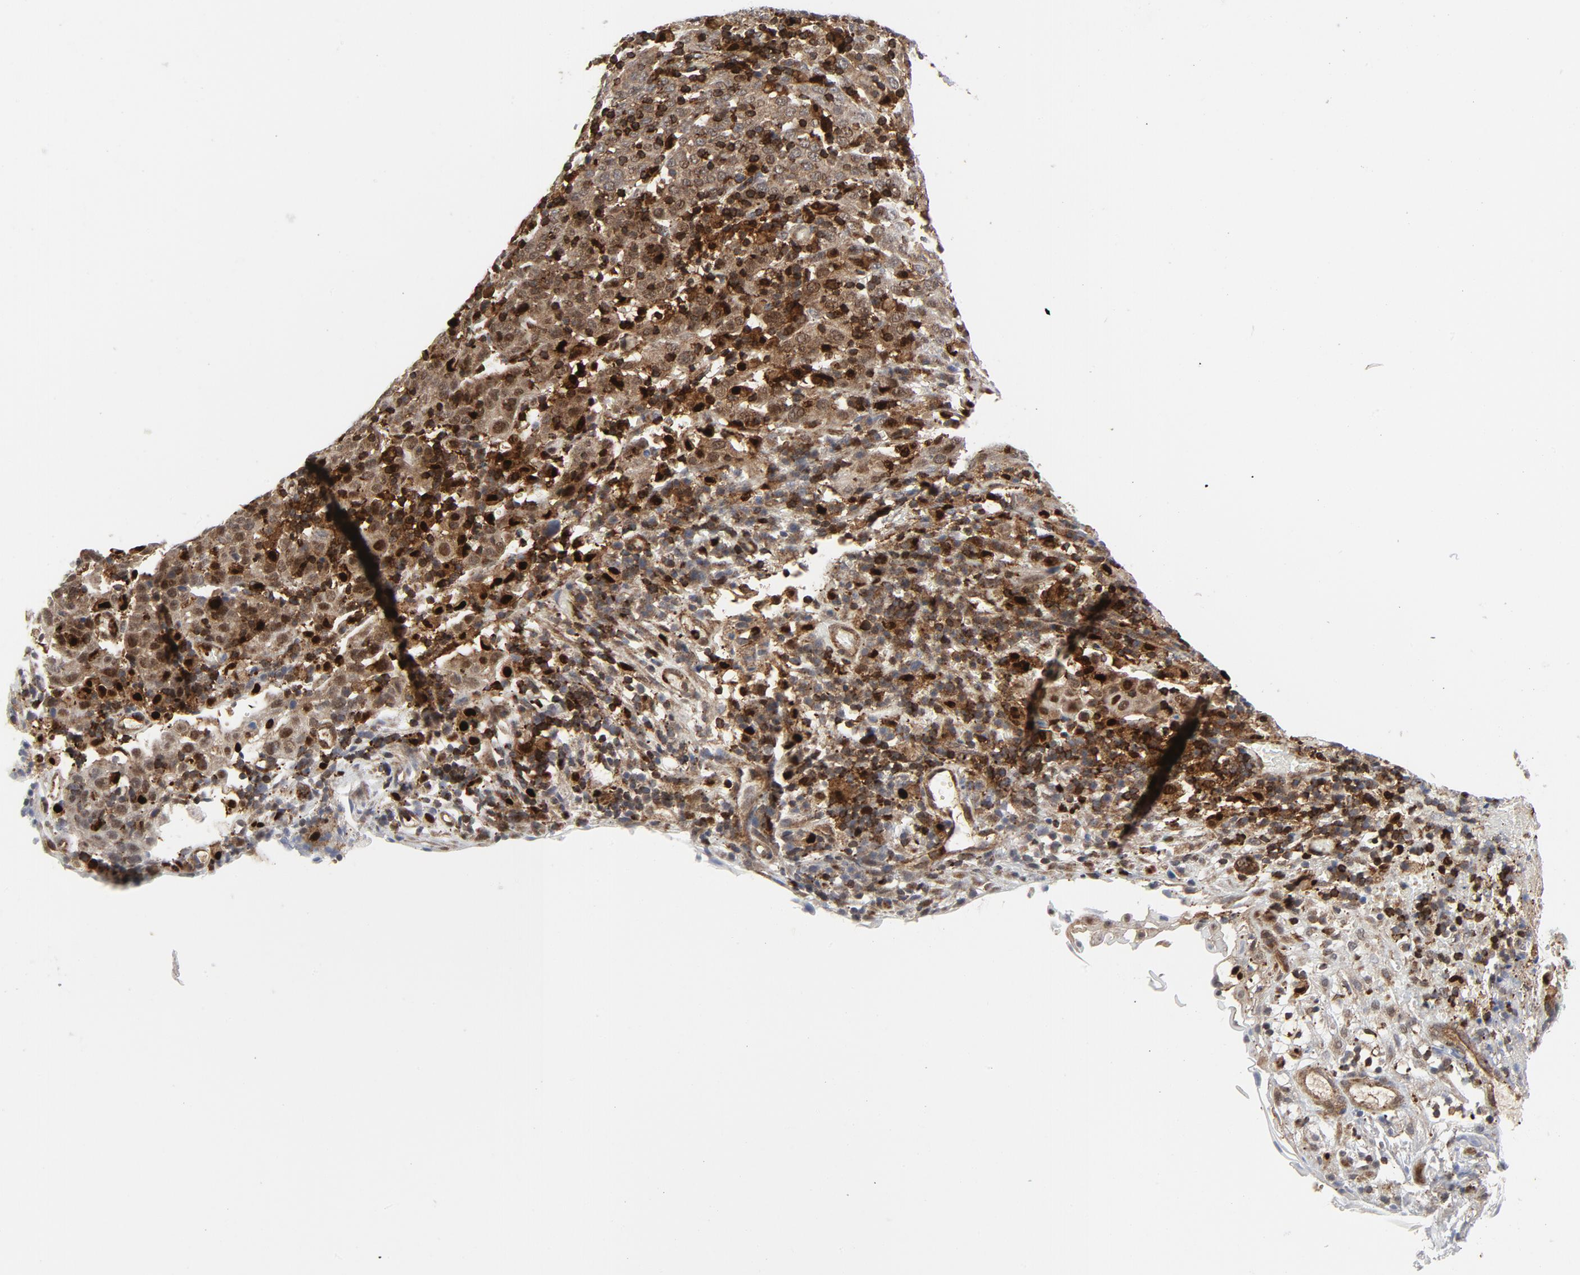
{"staining": {"intensity": "moderate", "quantity": ">75%", "location": "cytoplasmic/membranous,nuclear"}, "tissue": "cervical cancer", "cell_type": "Tumor cells", "image_type": "cancer", "snomed": [{"axis": "morphology", "description": "Normal tissue, NOS"}, {"axis": "morphology", "description": "Squamous cell carcinoma, NOS"}, {"axis": "topography", "description": "Cervix"}], "caption": "Cervical cancer stained for a protein reveals moderate cytoplasmic/membranous and nuclear positivity in tumor cells.", "gene": "YES1", "patient": {"sex": "female", "age": 67}}